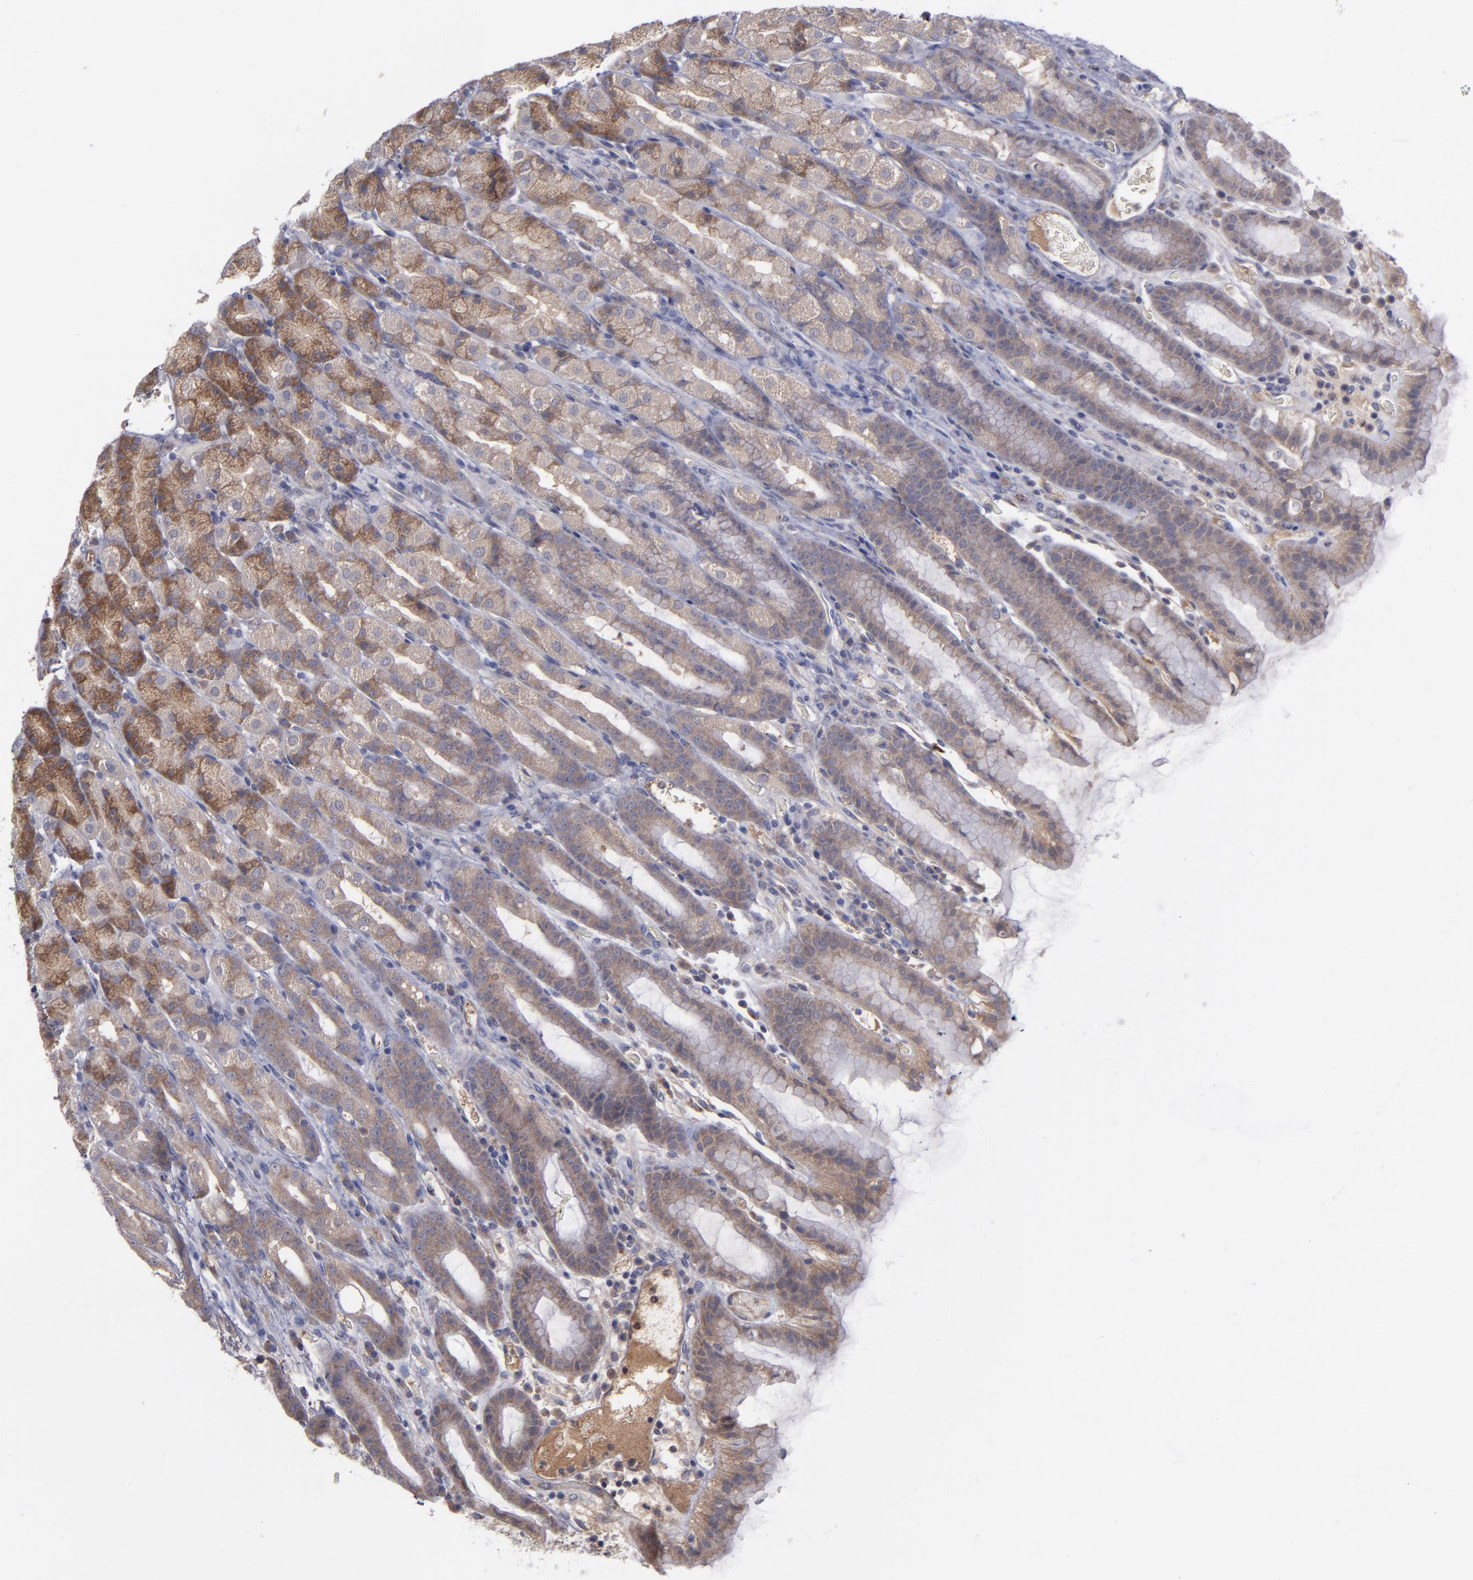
{"staining": {"intensity": "moderate", "quantity": ">75%", "location": "cytoplasmic/membranous"}, "tissue": "stomach", "cell_type": "Glandular cells", "image_type": "normal", "snomed": [{"axis": "morphology", "description": "Normal tissue, NOS"}, {"axis": "topography", "description": "Stomach, upper"}], "caption": "Immunohistochemical staining of normal stomach exhibits moderate cytoplasmic/membranous protein positivity in about >75% of glandular cells. The protein is shown in brown color, while the nuclei are stained blue.", "gene": "MMP11", "patient": {"sex": "male", "age": 68}}